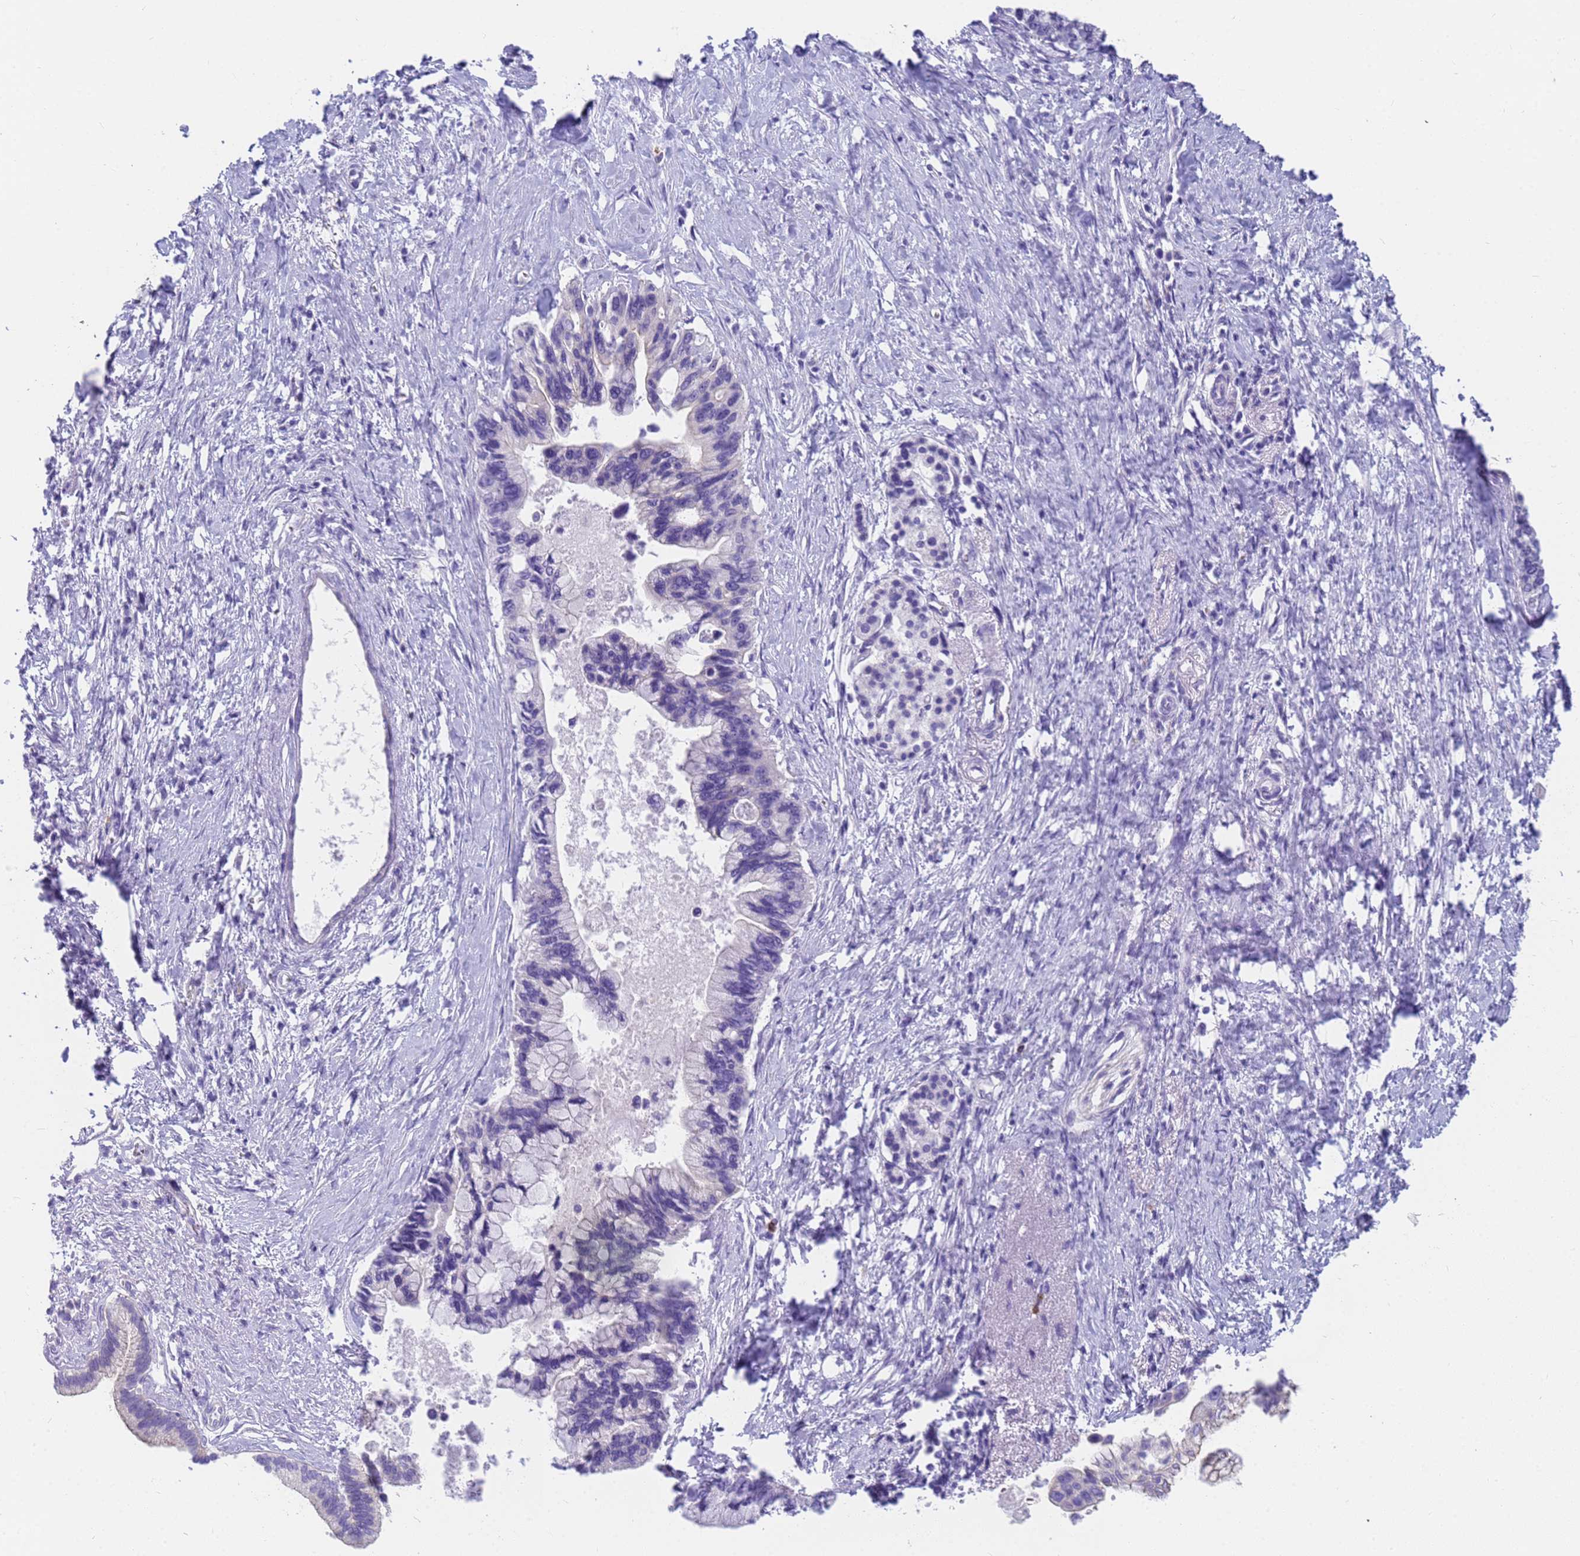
{"staining": {"intensity": "negative", "quantity": "none", "location": "none"}, "tissue": "pancreatic cancer", "cell_type": "Tumor cells", "image_type": "cancer", "snomed": [{"axis": "morphology", "description": "Adenocarcinoma, NOS"}, {"axis": "topography", "description": "Pancreas"}], "caption": "The histopathology image exhibits no staining of tumor cells in pancreatic cancer (adenocarcinoma). Nuclei are stained in blue.", "gene": "RNASE2", "patient": {"sex": "female", "age": 83}}